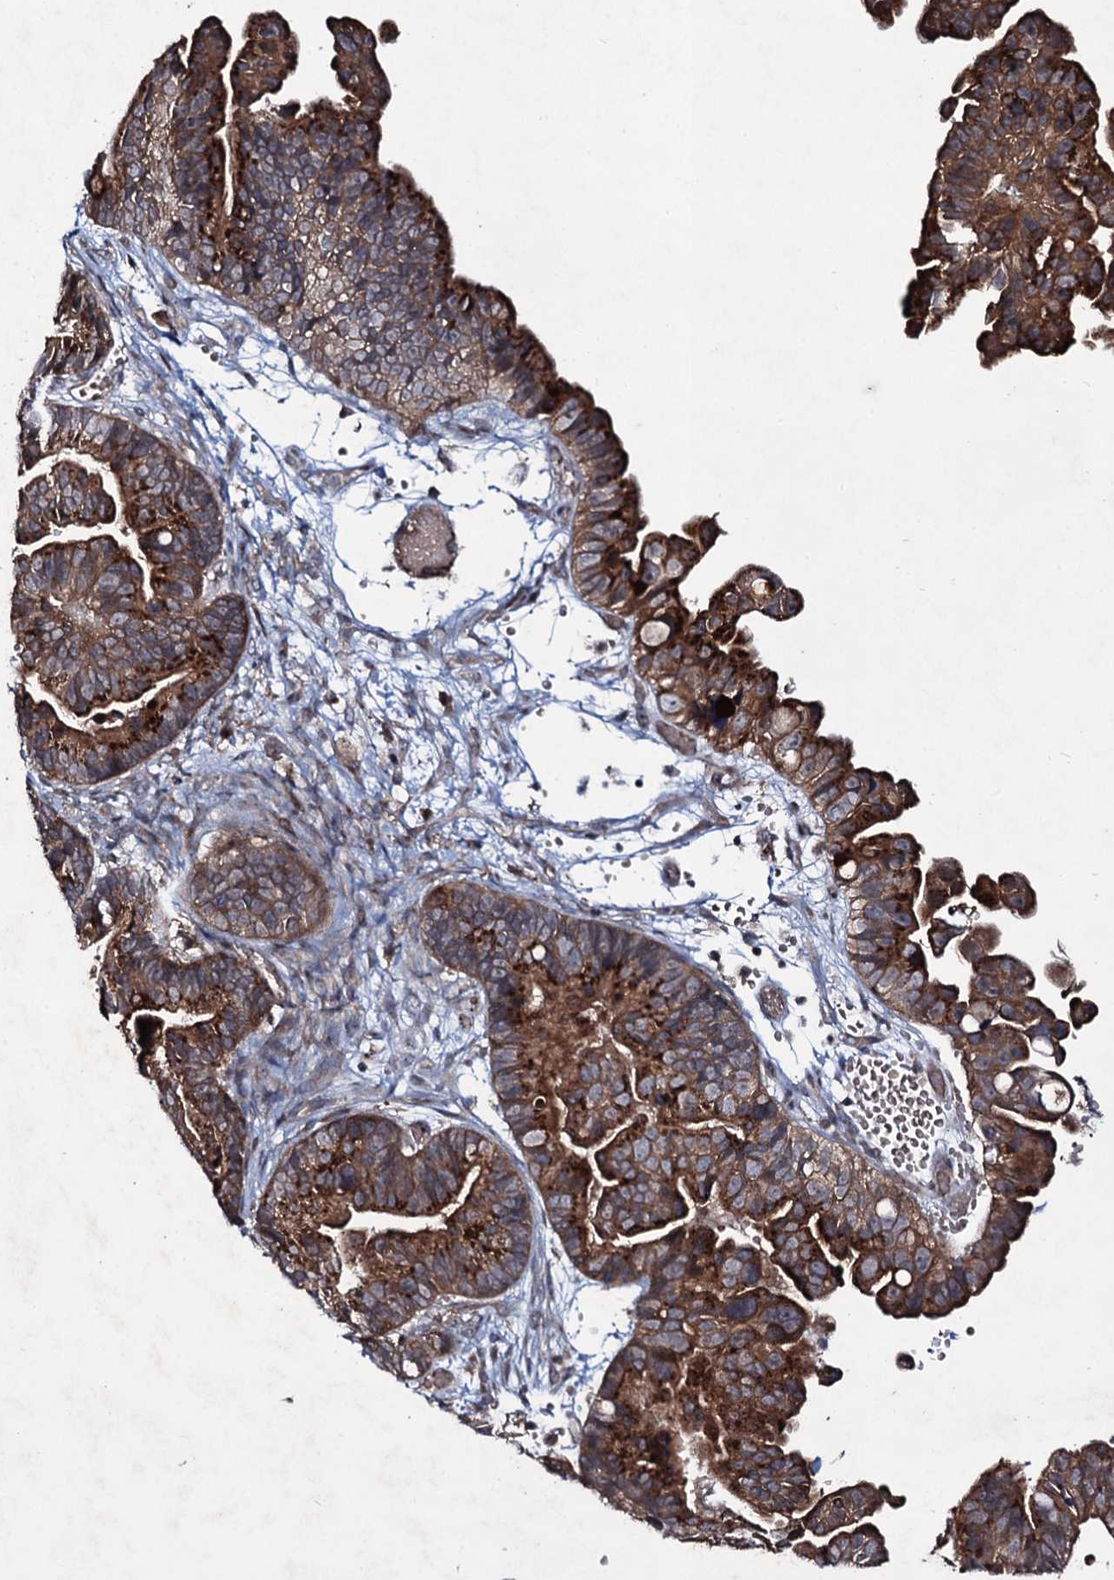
{"staining": {"intensity": "strong", "quantity": ">75%", "location": "cytoplasmic/membranous"}, "tissue": "ovarian cancer", "cell_type": "Tumor cells", "image_type": "cancer", "snomed": [{"axis": "morphology", "description": "Cystadenocarcinoma, serous, NOS"}, {"axis": "topography", "description": "Ovary"}], "caption": "There is high levels of strong cytoplasmic/membranous positivity in tumor cells of ovarian cancer (serous cystadenocarcinoma), as demonstrated by immunohistochemical staining (brown color).", "gene": "SNAP23", "patient": {"sex": "female", "age": 56}}